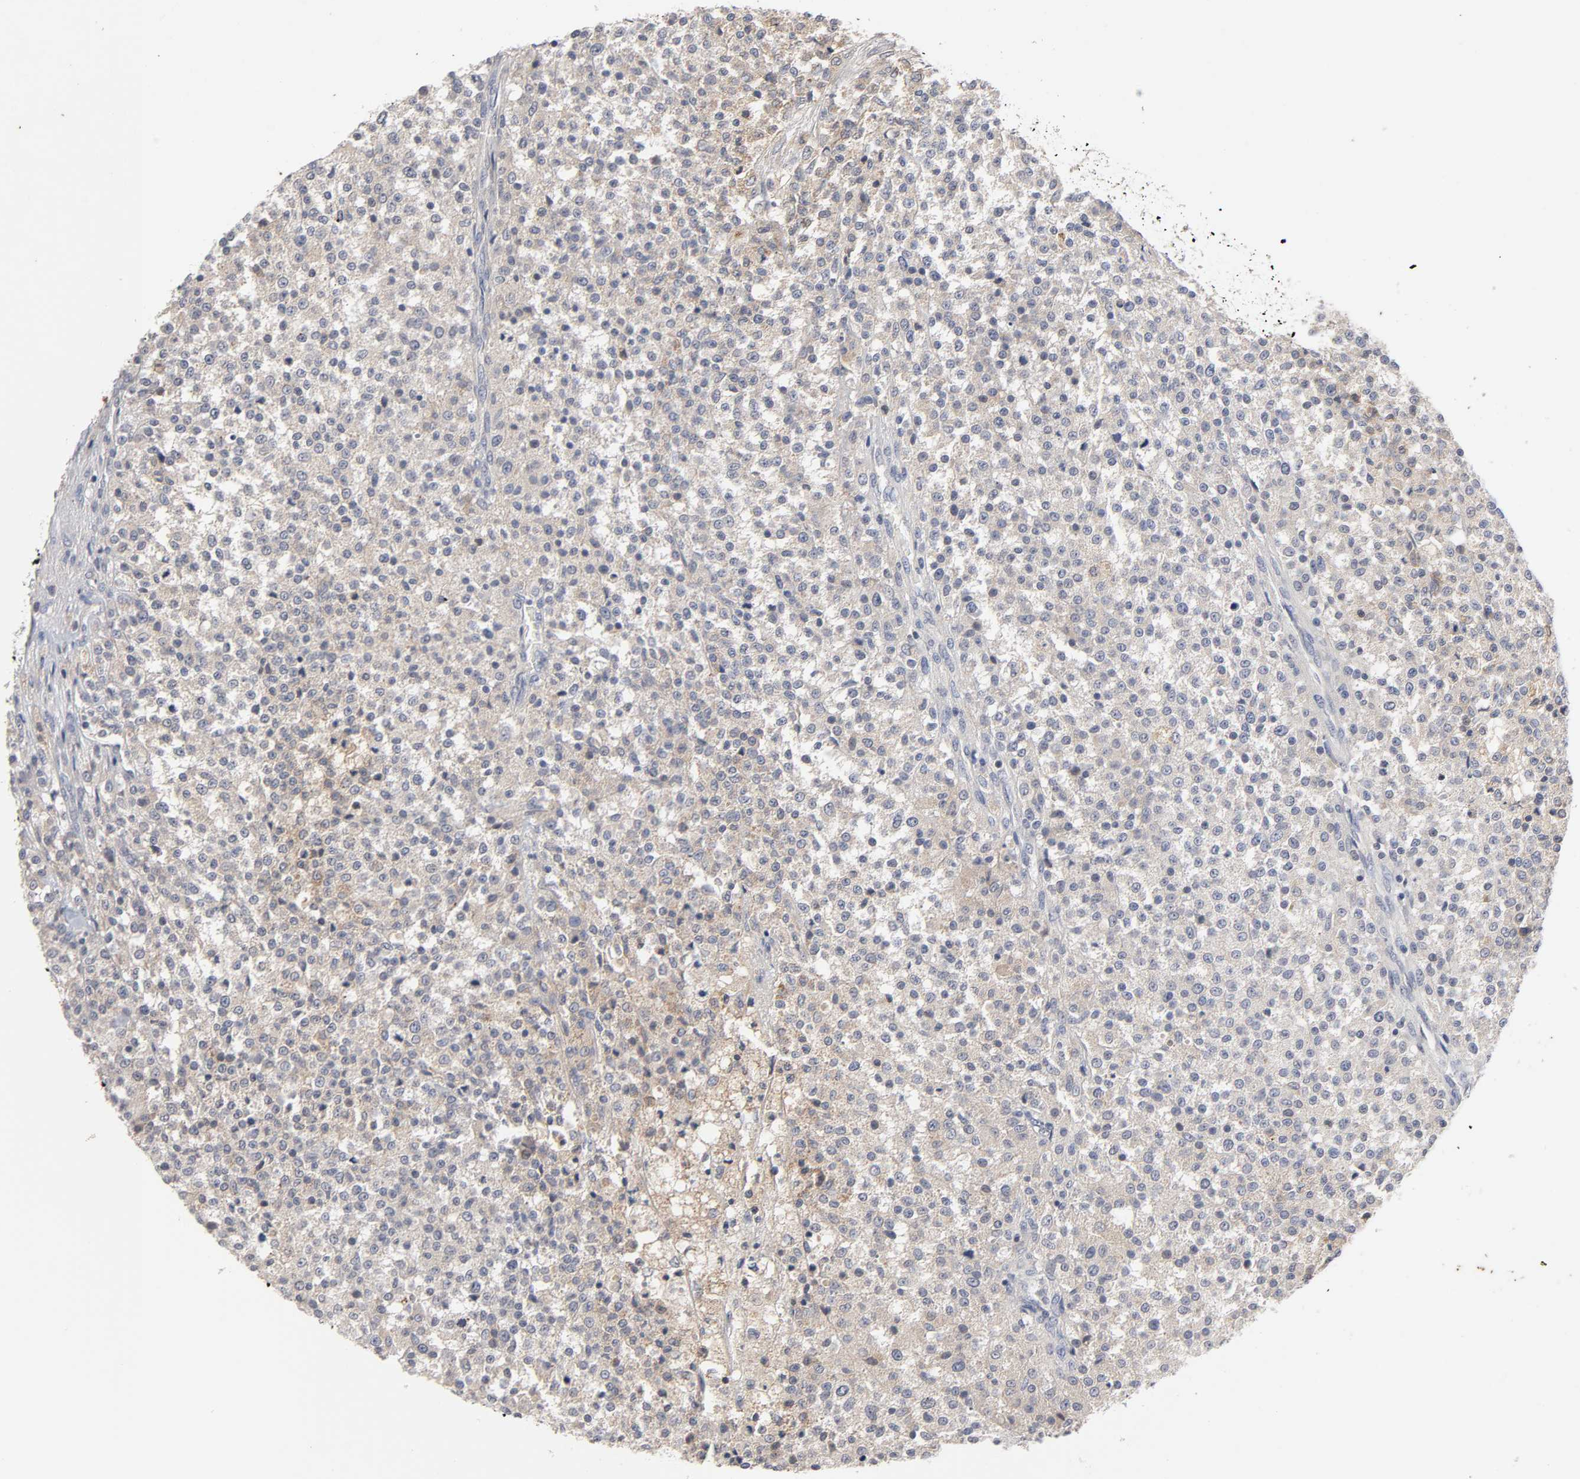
{"staining": {"intensity": "weak", "quantity": ">75%", "location": "cytoplasmic/membranous"}, "tissue": "testis cancer", "cell_type": "Tumor cells", "image_type": "cancer", "snomed": [{"axis": "morphology", "description": "Seminoma, NOS"}, {"axis": "topography", "description": "Testis"}], "caption": "Immunohistochemical staining of testis cancer (seminoma) reveals low levels of weak cytoplasmic/membranous staining in about >75% of tumor cells.", "gene": "CXADR", "patient": {"sex": "male", "age": 59}}